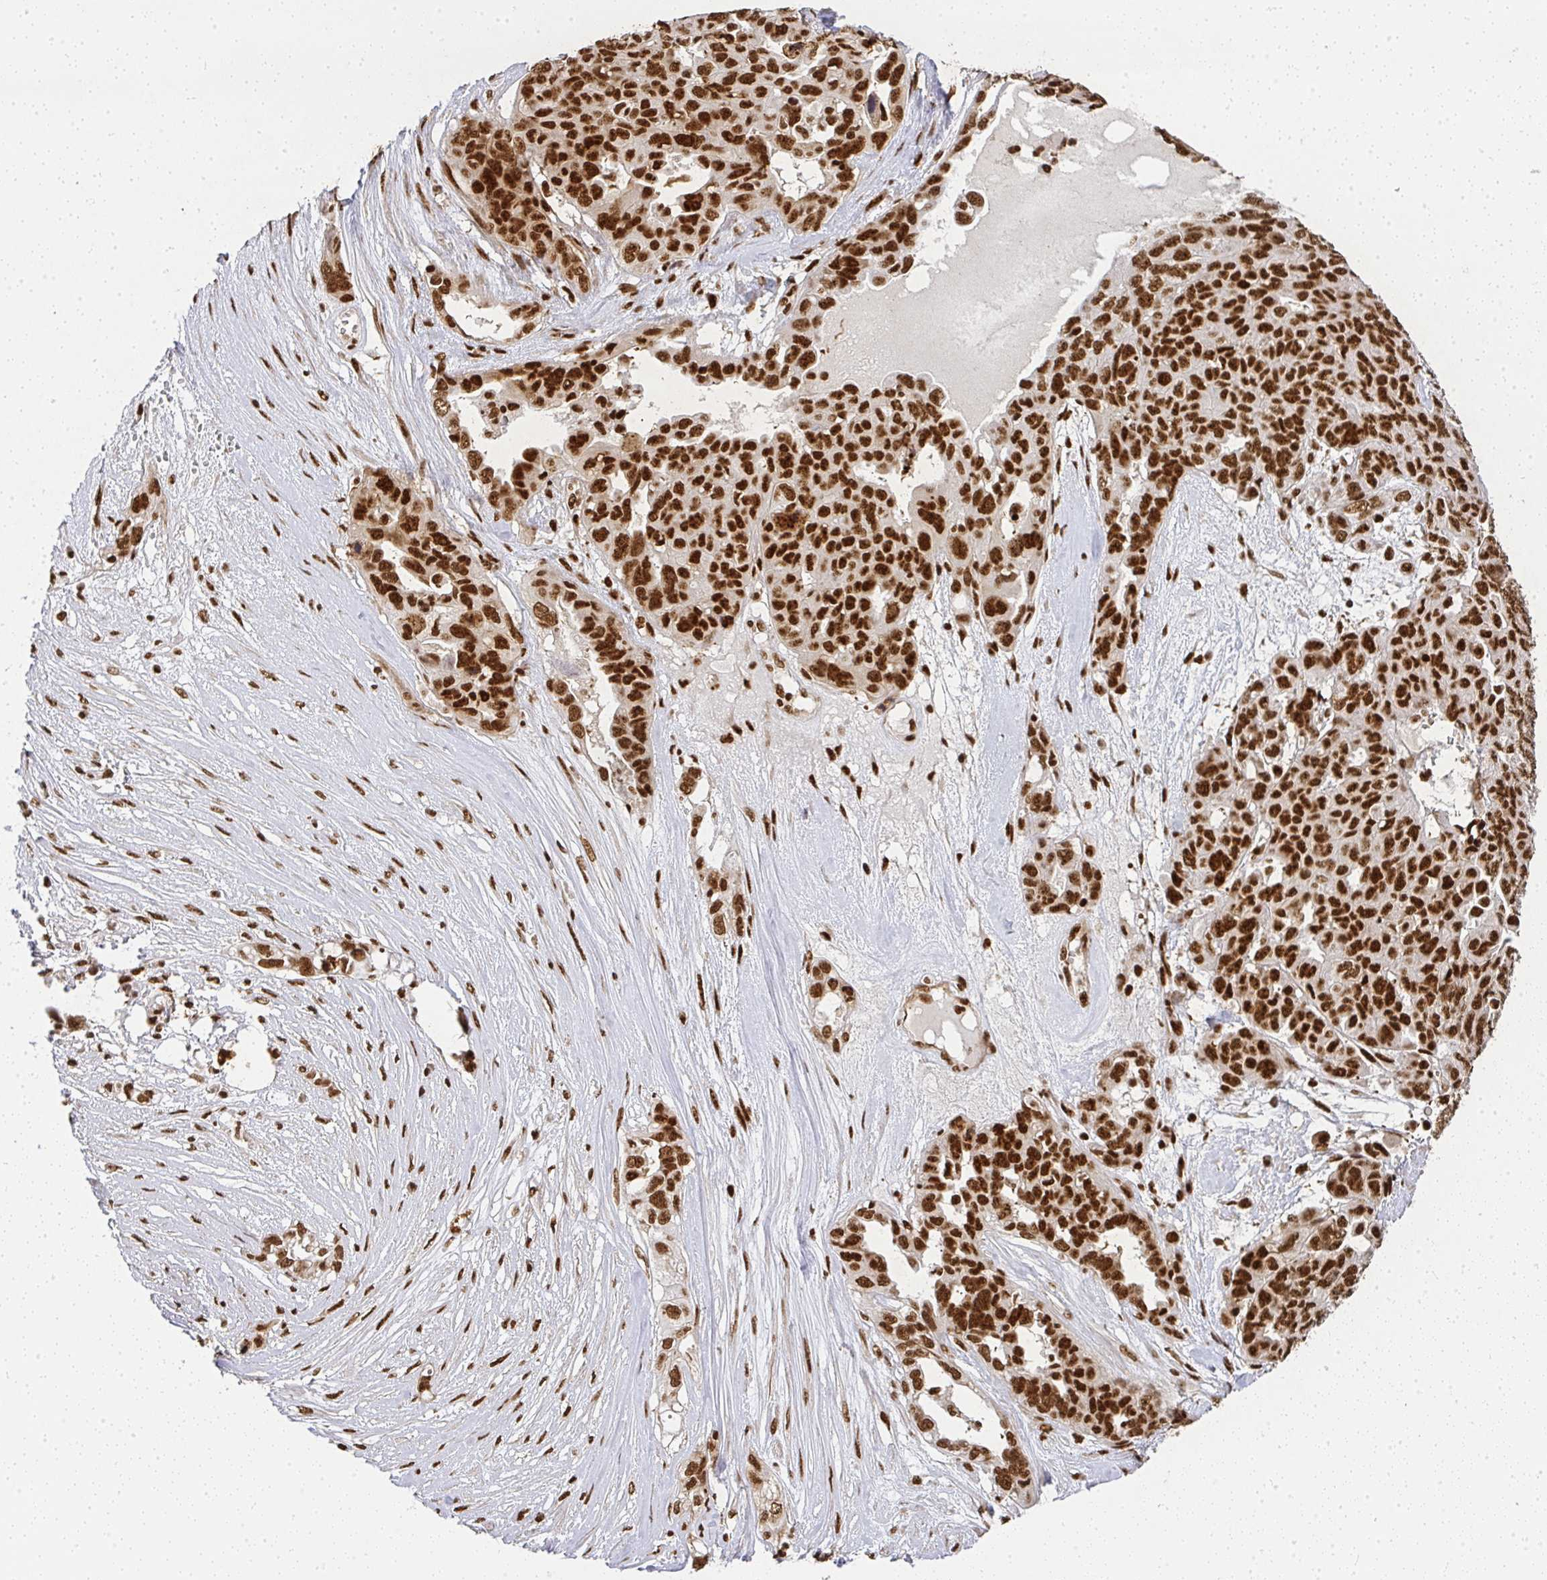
{"staining": {"intensity": "strong", "quantity": ">75%", "location": "nuclear"}, "tissue": "ovarian cancer", "cell_type": "Tumor cells", "image_type": "cancer", "snomed": [{"axis": "morphology", "description": "Carcinoma, endometroid"}, {"axis": "topography", "description": "Ovary"}], "caption": "This histopathology image shows immunohistochemistry (IHC) staining of endometroid carcinoma (ovarian), with high strong nuclear expression in approximately >75% of tumor cells.", "gene": "U2AF1", "patient": {"sex": "female", "age": 70}}